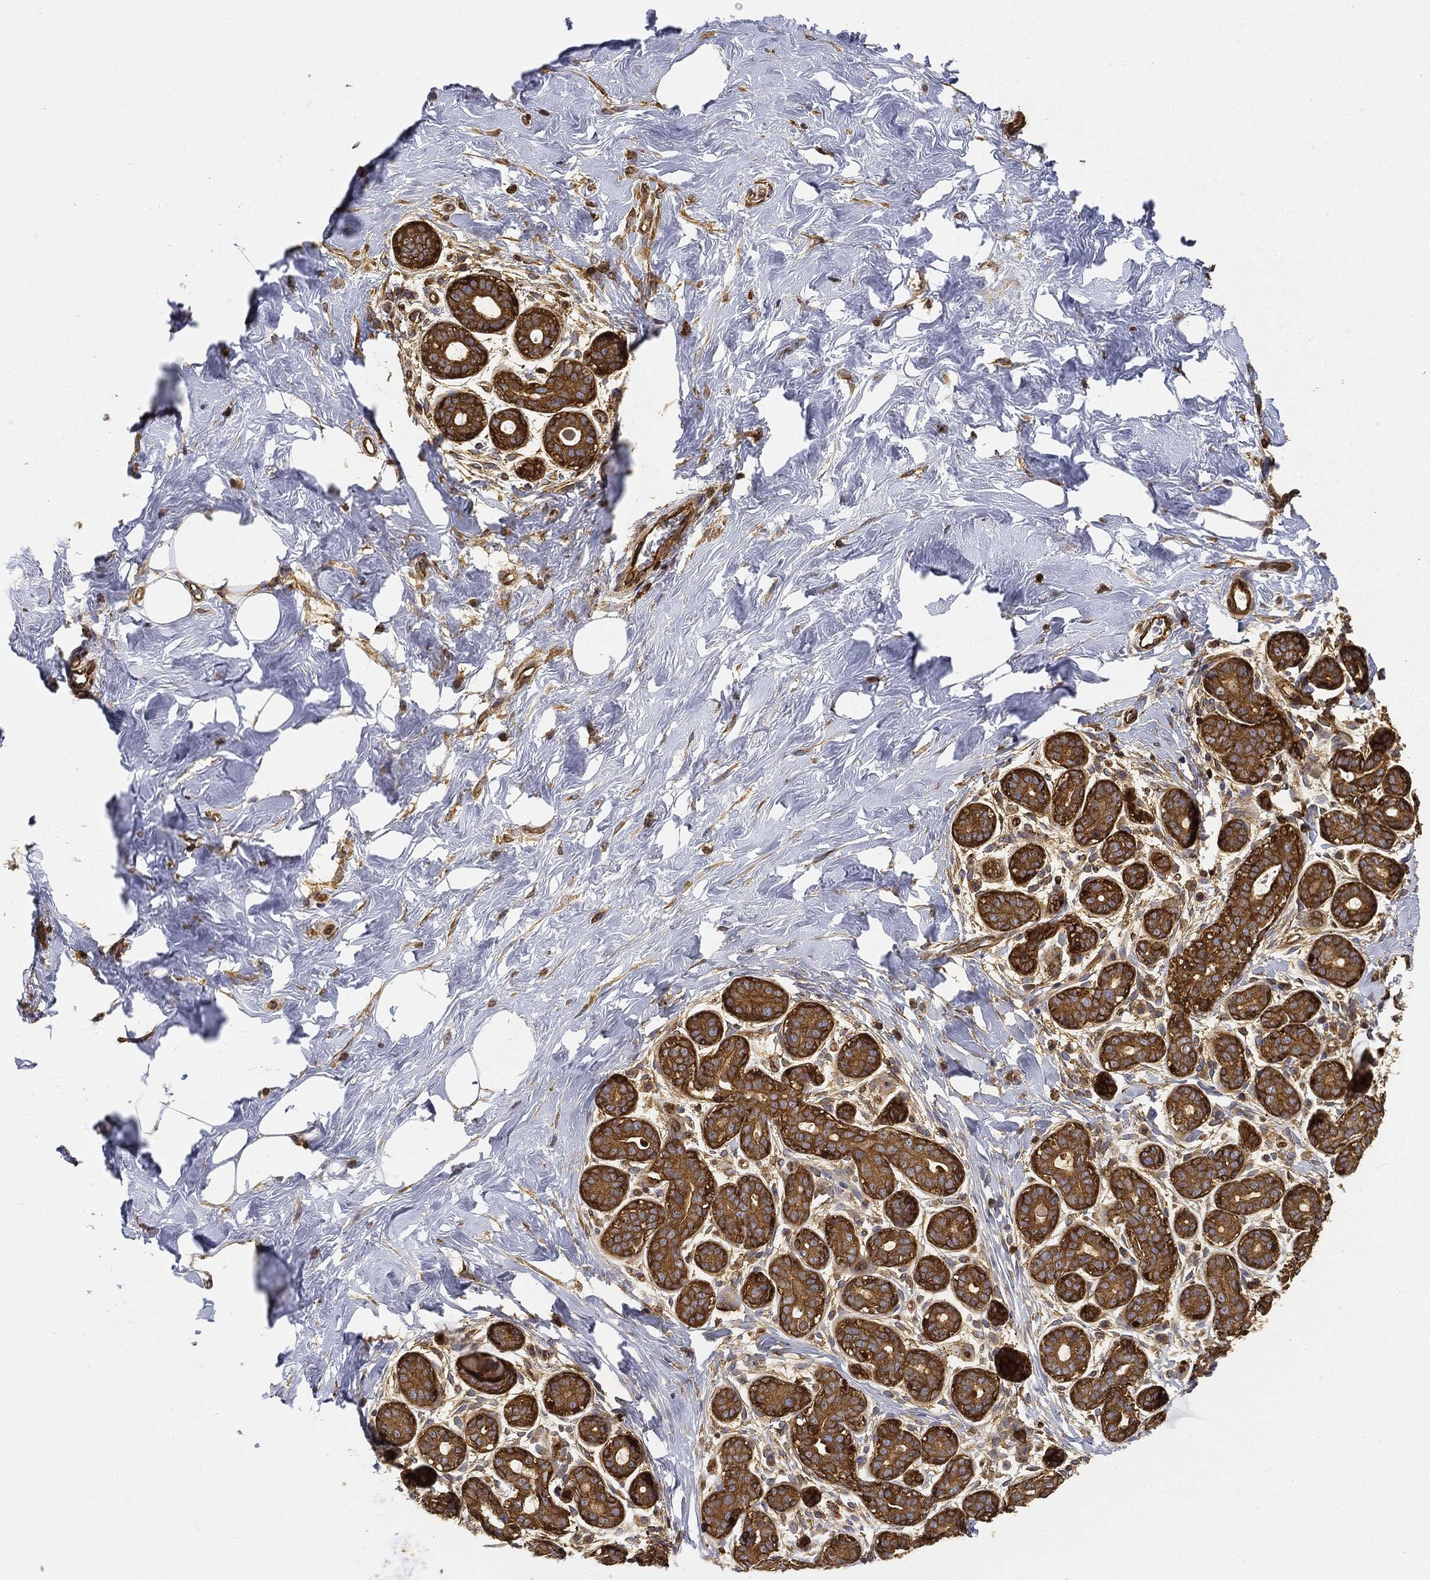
{"staining": {"intensity": "negative", "quantity": "none", "location": "none"}, "tissue": "breast", "cell_type": "Adipocytes", "image_type": "normal", "snomed": [{"axis": "morphology", "description": "Normal tissue, NOS"}, {"axis": "topography", "description": "Breast"}], "caption": "Breast stained for a protein using IHC reveals no expression adipocytes.", "gene": "WDR1", "patient": {"sex": "female", "age": 43}}